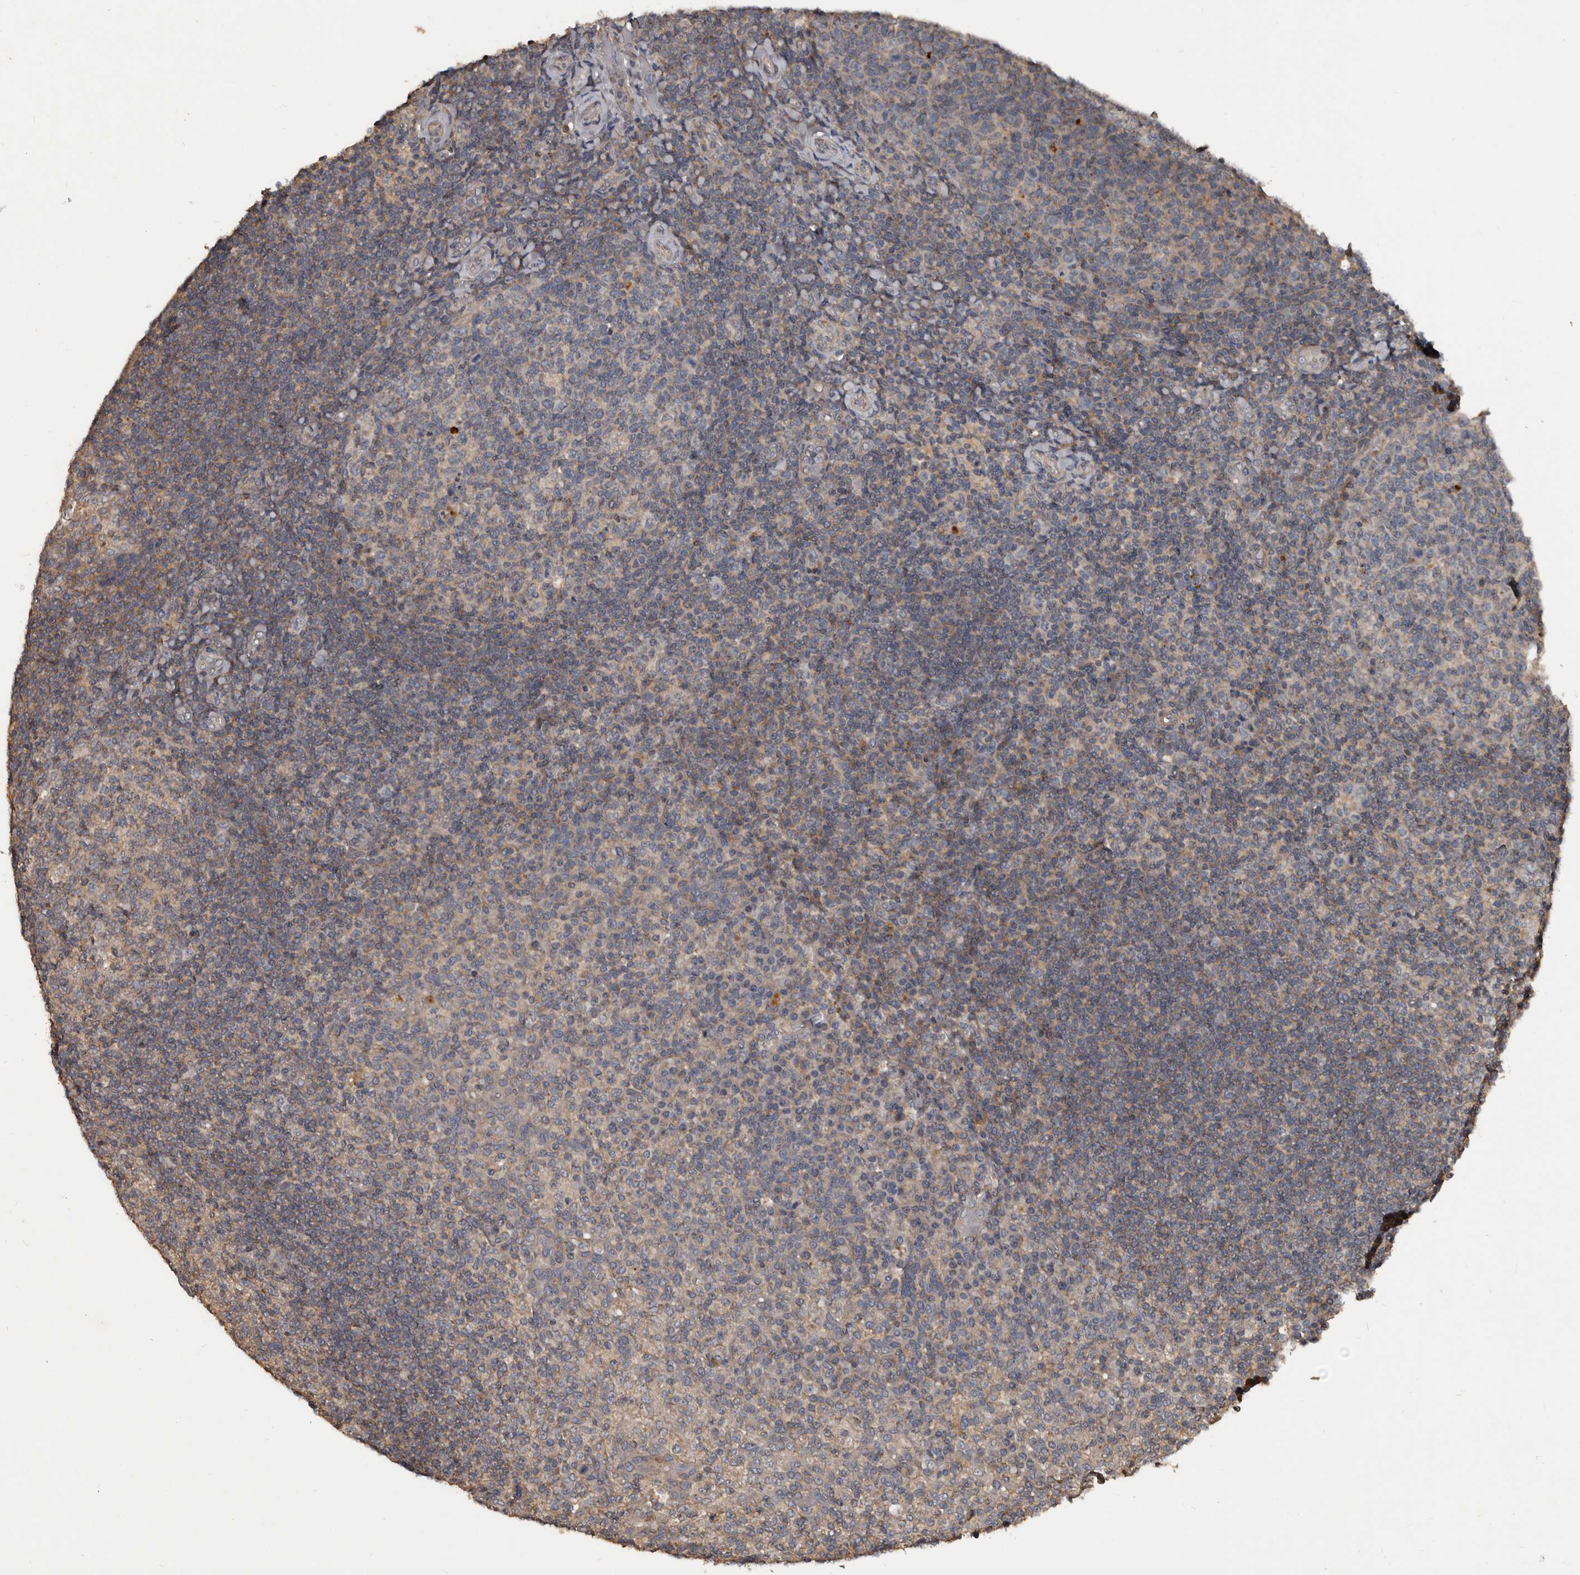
{"staining": {"intensity": "weak", "quantity": "<25%", "location": "cytoplasmic/membranous"}, "tissue": "tonsil", "cell_type": "Germinal center cells", "image_type": "normal", "snomed": [{"axis": "morphology", "description": "Normal tissue, NOS"}, {"axis": "topography", "description": "Tonsil"}], "caption": "This is an immunohistochemistry micrograph of normal human tonsil. There is no expression in germinal center cells.", "gene": "GREB1", "patient": {"sex": "female", "age": 19}}